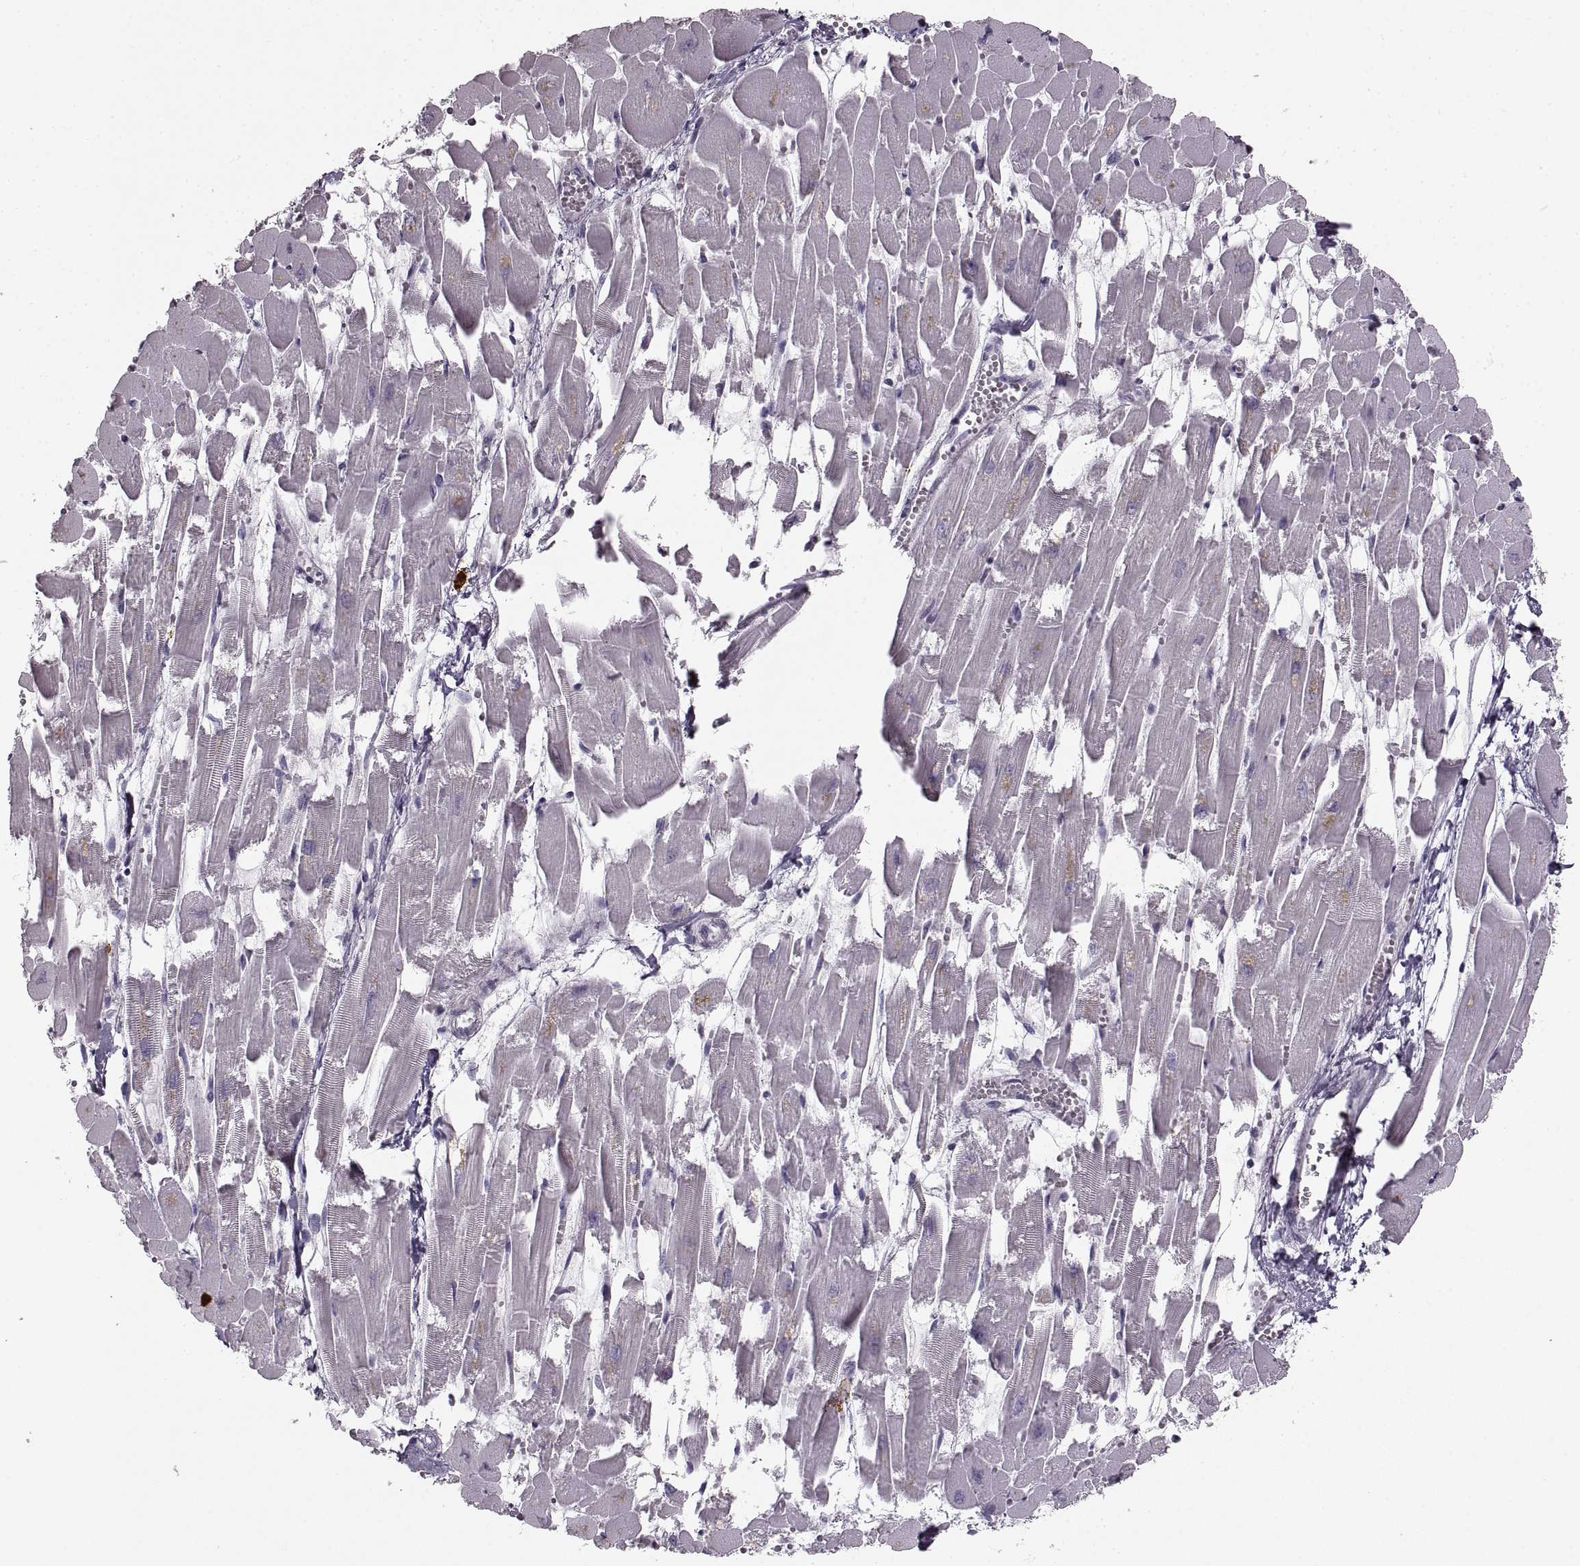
{"staining": {"intensity": "weak", "quantity": "<25%", "location": "cytoplasmic/membranous"}, "tissue": "heart muscle", "cell_type": "Cardiomyocytes", "image_type": "normal", "snomed": [{"axis": "morphology", "description": "Normal tissue, NOS"}, {"axis": "topography", "description": "Heart"}], "caption": "This is an IHC histopathology image of benign heart muscle. There is no staining in cardiomyocytes.", "gene": "CNTN1", "patient": {"sex": "female", "age": 52}}